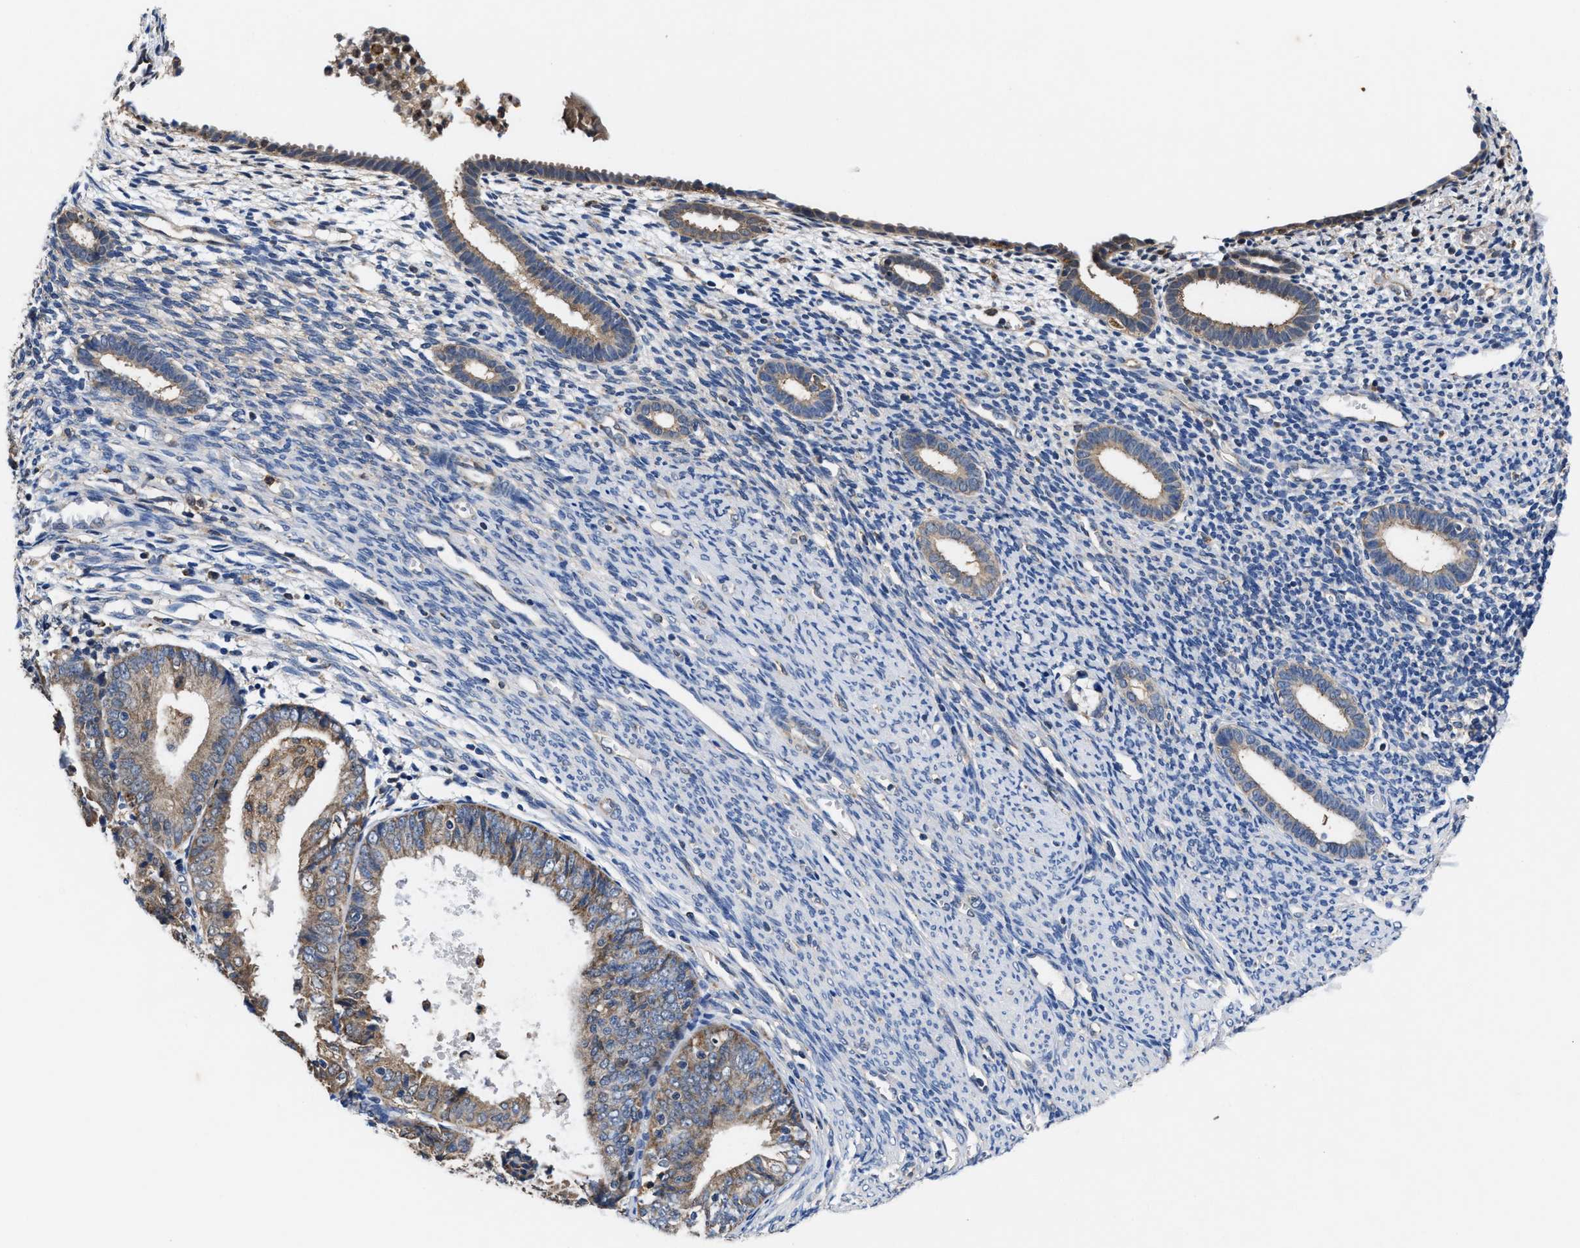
{"staining": {"intensity": "negative", "quantity": "none", "location": "none"}, "tissue": "endometrium", "cell_type": "Cells in endometrial stroma", "image_type": "normal", "snomed": [{"axis": "morphology", "description": "Normal tissue, NOS"}, {"axis": "morphology", "description": "Adenocarcinoma, NOS"}, {"axis": "topography", "description": "Endometrium"}], "caption": "Immunohistochemistry (IHC) of benign human endometrium exhibits no expression in cells in endometrial stroma.", "gene": "ACLY", "patient": {"sex": "female", "age": 57}}